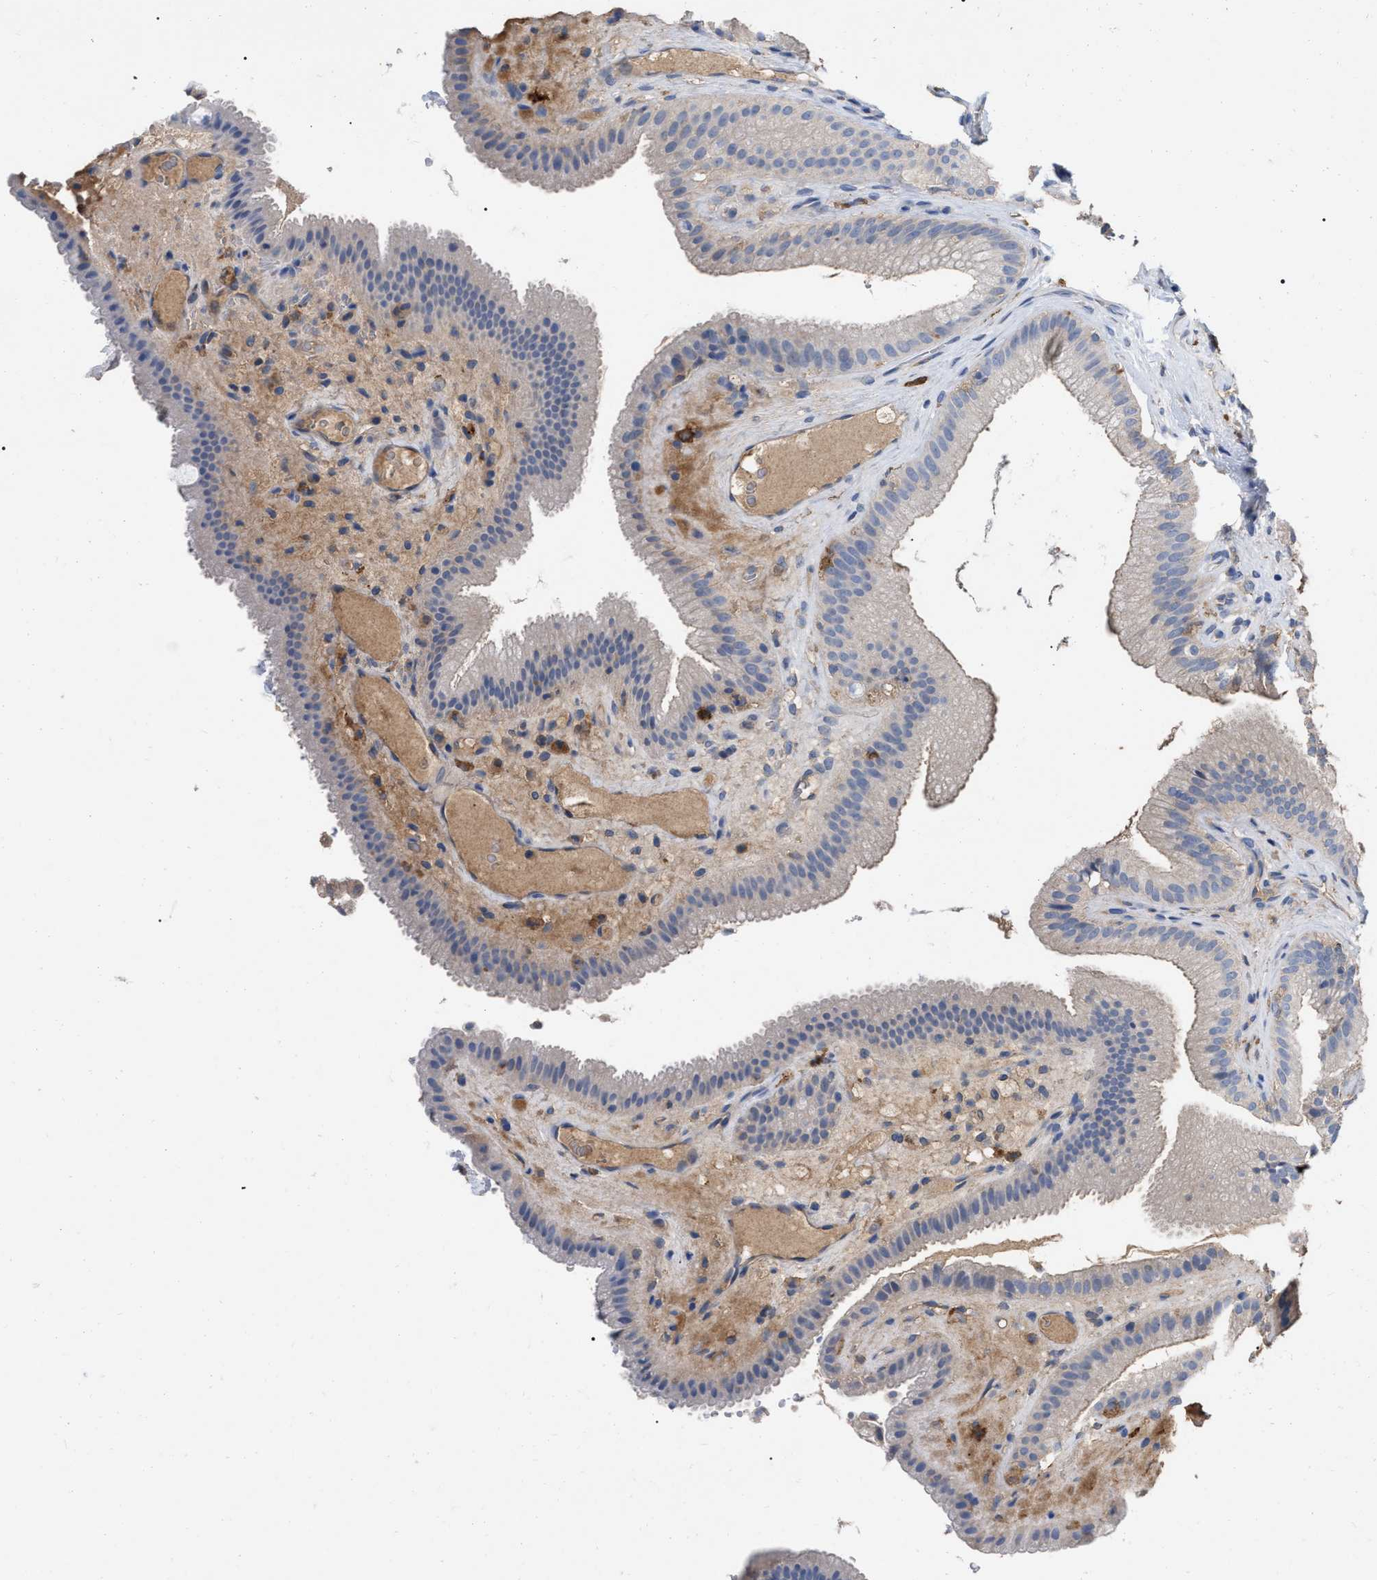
{"staining": {"intensity": "negative", "quantity": "none", "location": "none"}, "tissue": "gallbladder", "cell_type": "Glandular cells", "image_type": "normal", "snomed": [{"axis": "morphology", "description": "Normal tissue, NOS"}, {"axis": "topography", "description": "Gallbladder"}], "caption": "High power microscopy micrograph of an IHC image of unremarkable gallbladder, revealing no significant staining in glandular cells.", "gene": "GPR179", "patient": {"sex": "male", "age": 49}}